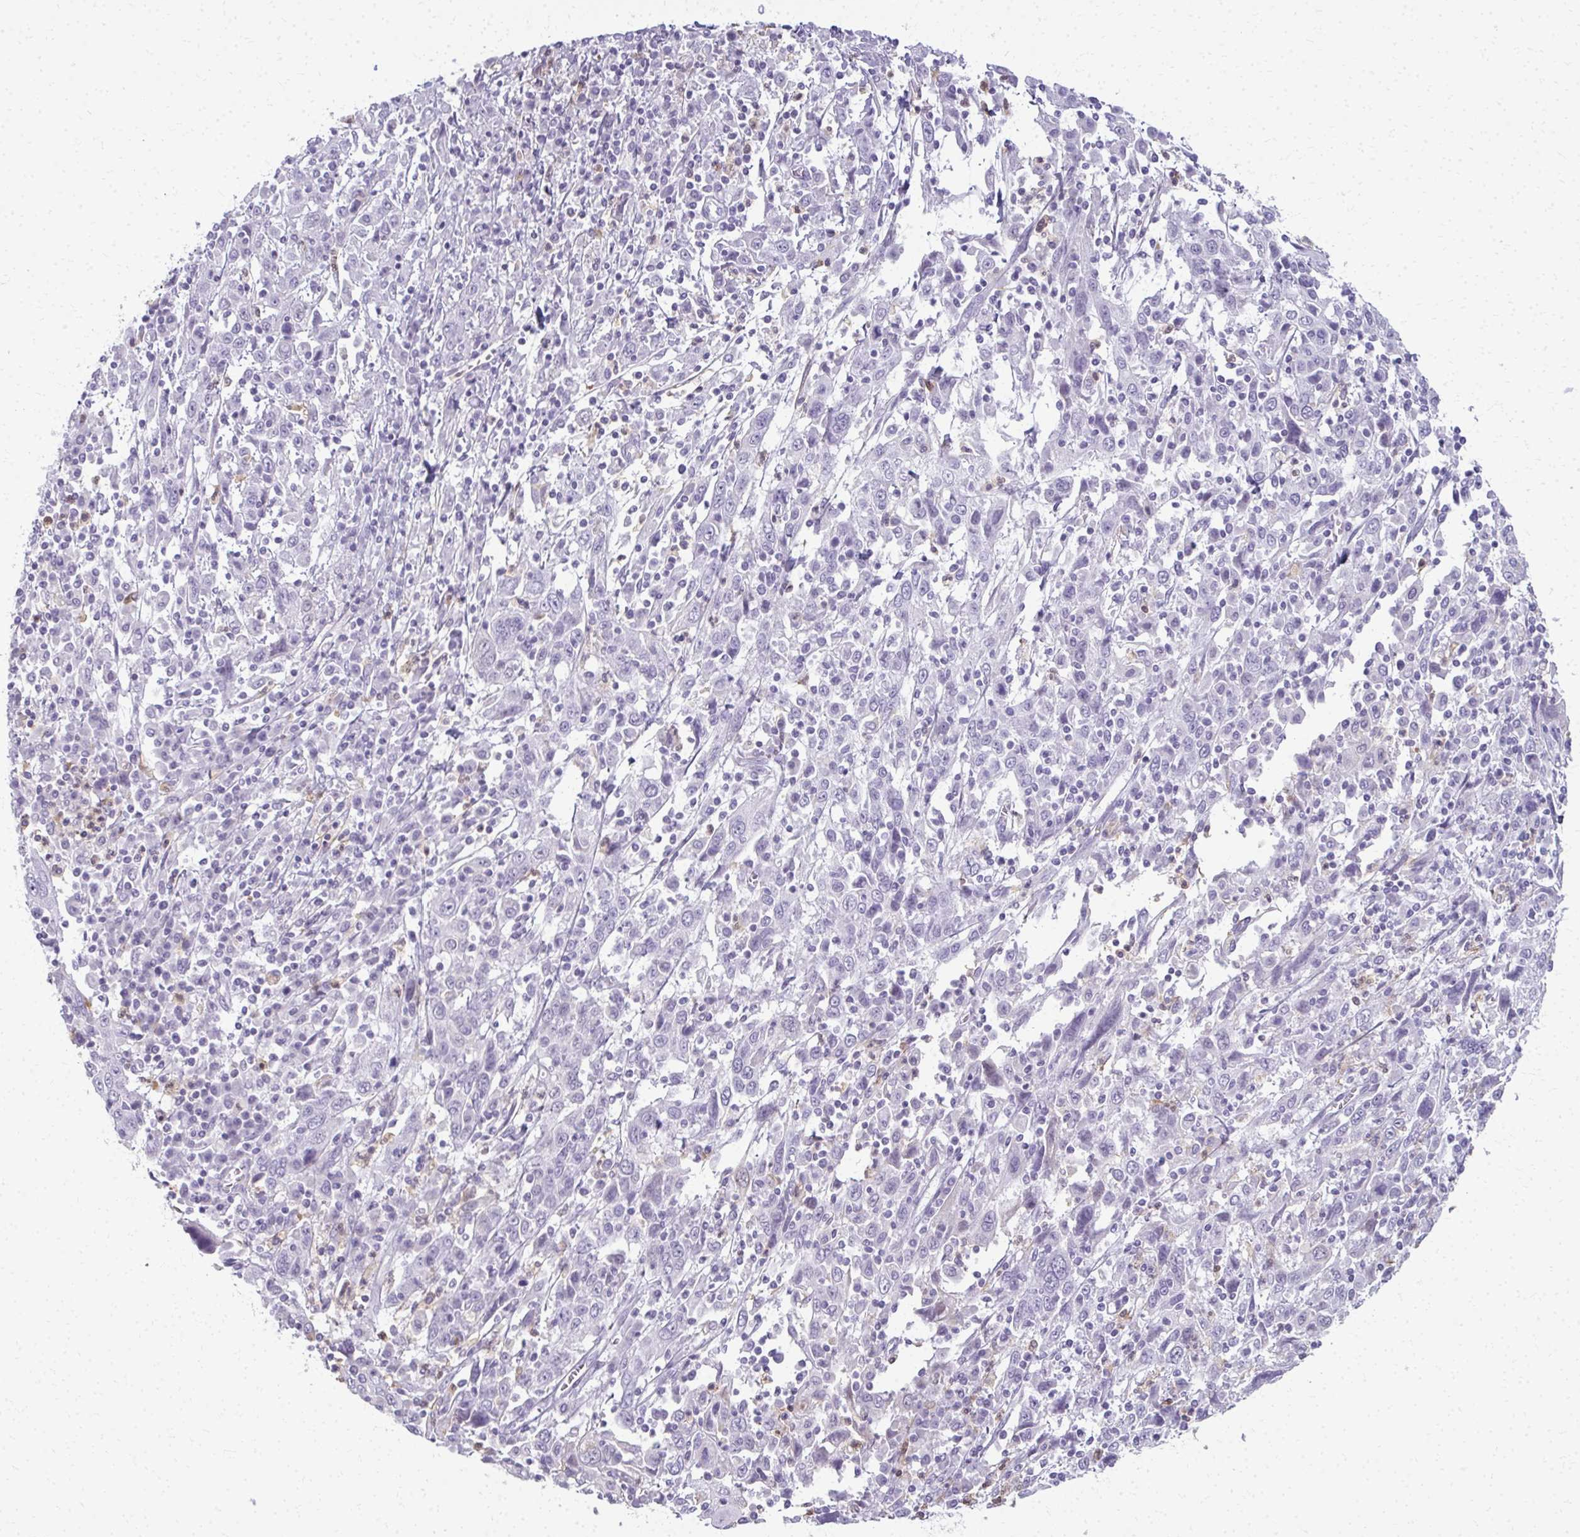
{"staining": {"intensity": "negative", "quantity": "none", "location": "none"}, "tissue": "cervical cancer", "cell_type": "Tumor cells", "image_type": "cancer", "snomed": [{"axis": "morphology", "description": "Squamous cell carcinoma, NOS"}, {"axis": "topography", "description": "Cervix"}], "caption": "This is an IHC photomicrograph of human cervical cancer. There is no expression in tumor cells.", "gene": "CA3", "patient": {"sex": "female", "age": 46}}